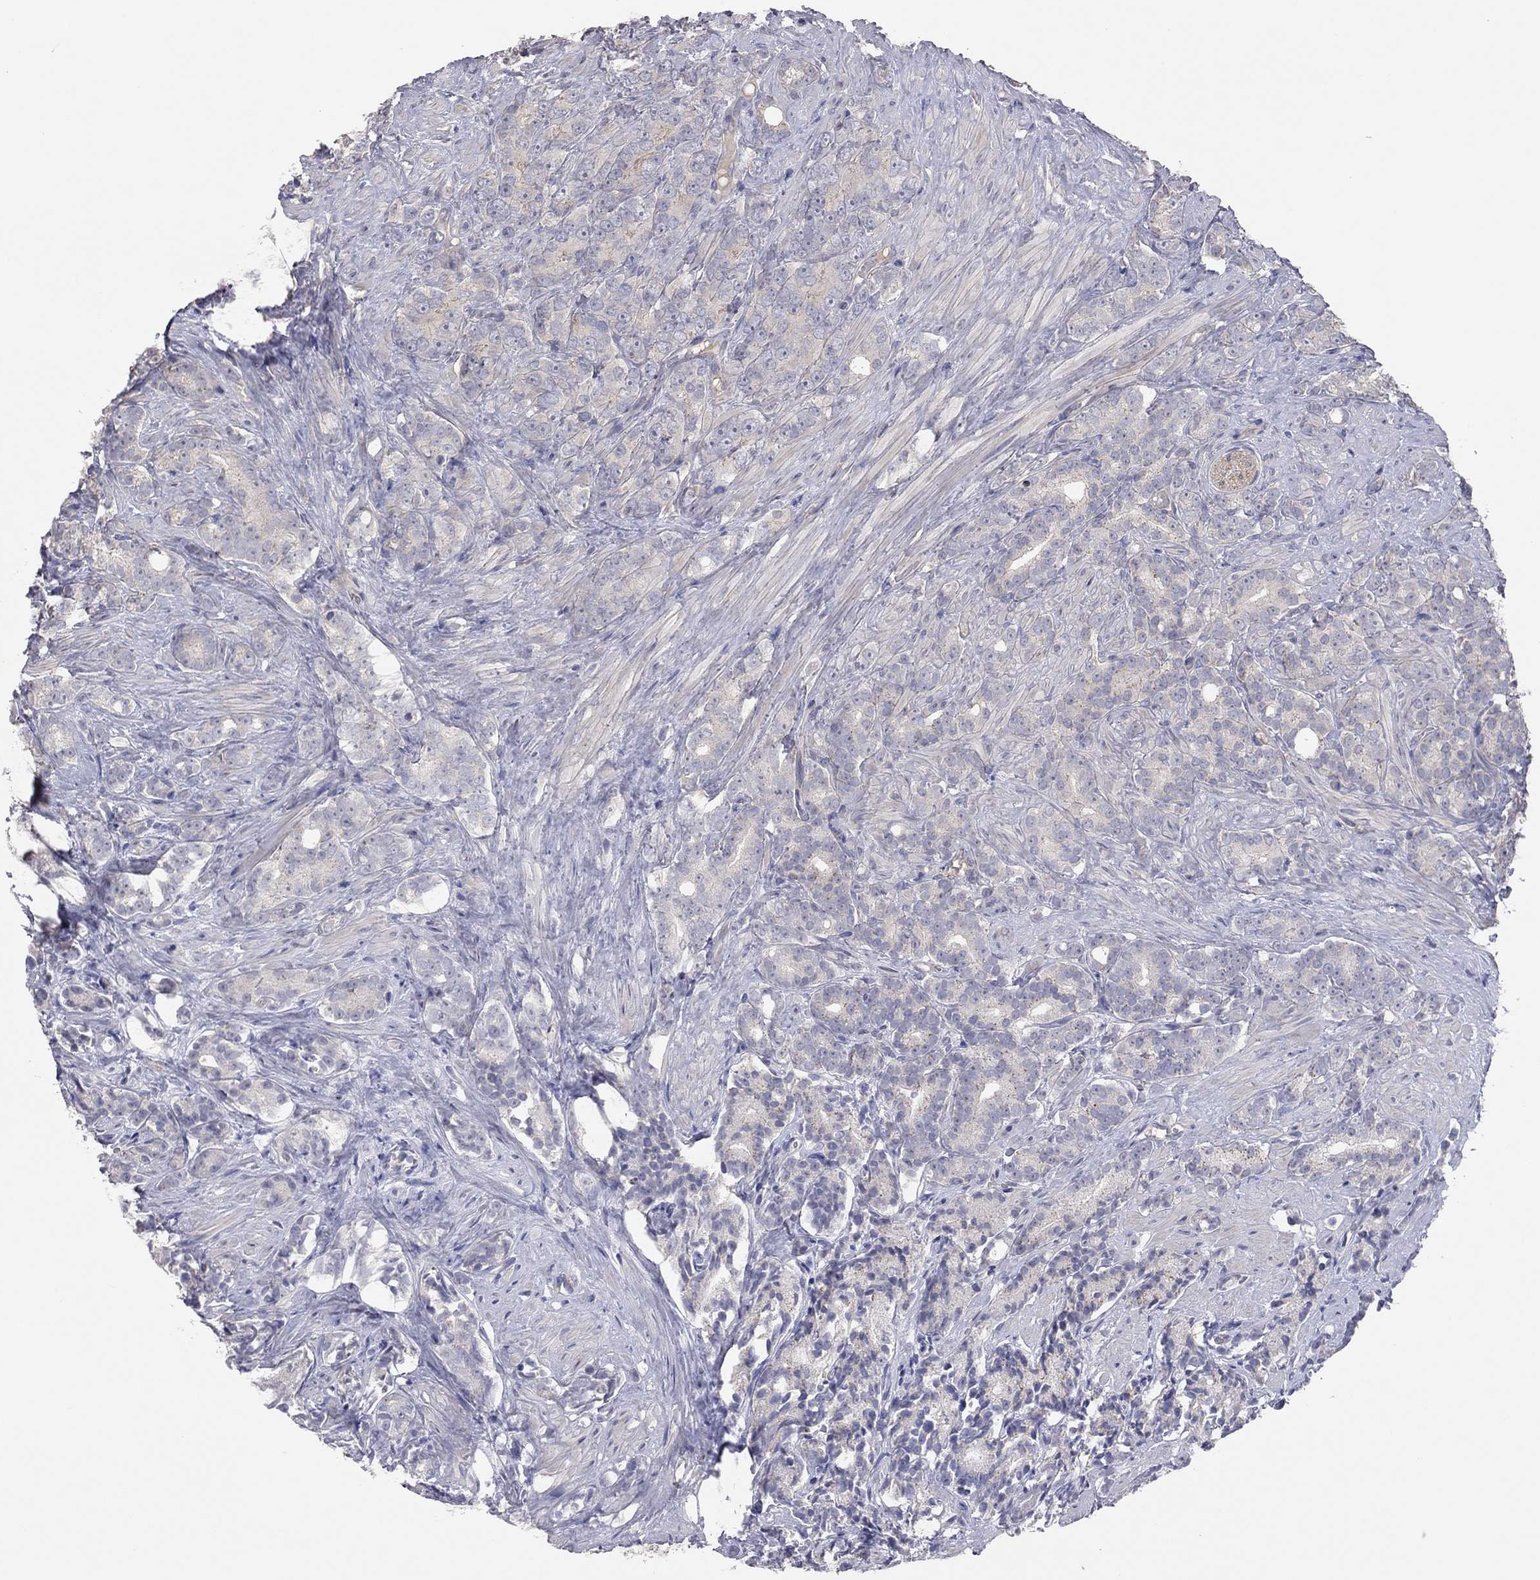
{"staining": {"intensity": "weak", "quantity": "<25%", "location": "cytoplasmic/membranous"}, "tissue": "prostate cancer", "cell_type": "Tumor cells", "image_type": "cancer", "snomed": [{"axis": "morphology", "description": "Adenocarcinoma, High grade"}, {"axis": "topography", "description": "Prostate"}], "caption": "Prostate cancer stained for a protein using immunohistochemistry reveals no staining tumor cells.", "gene": "KCNB1", "patient": {"sex": "male", "age": 90}}